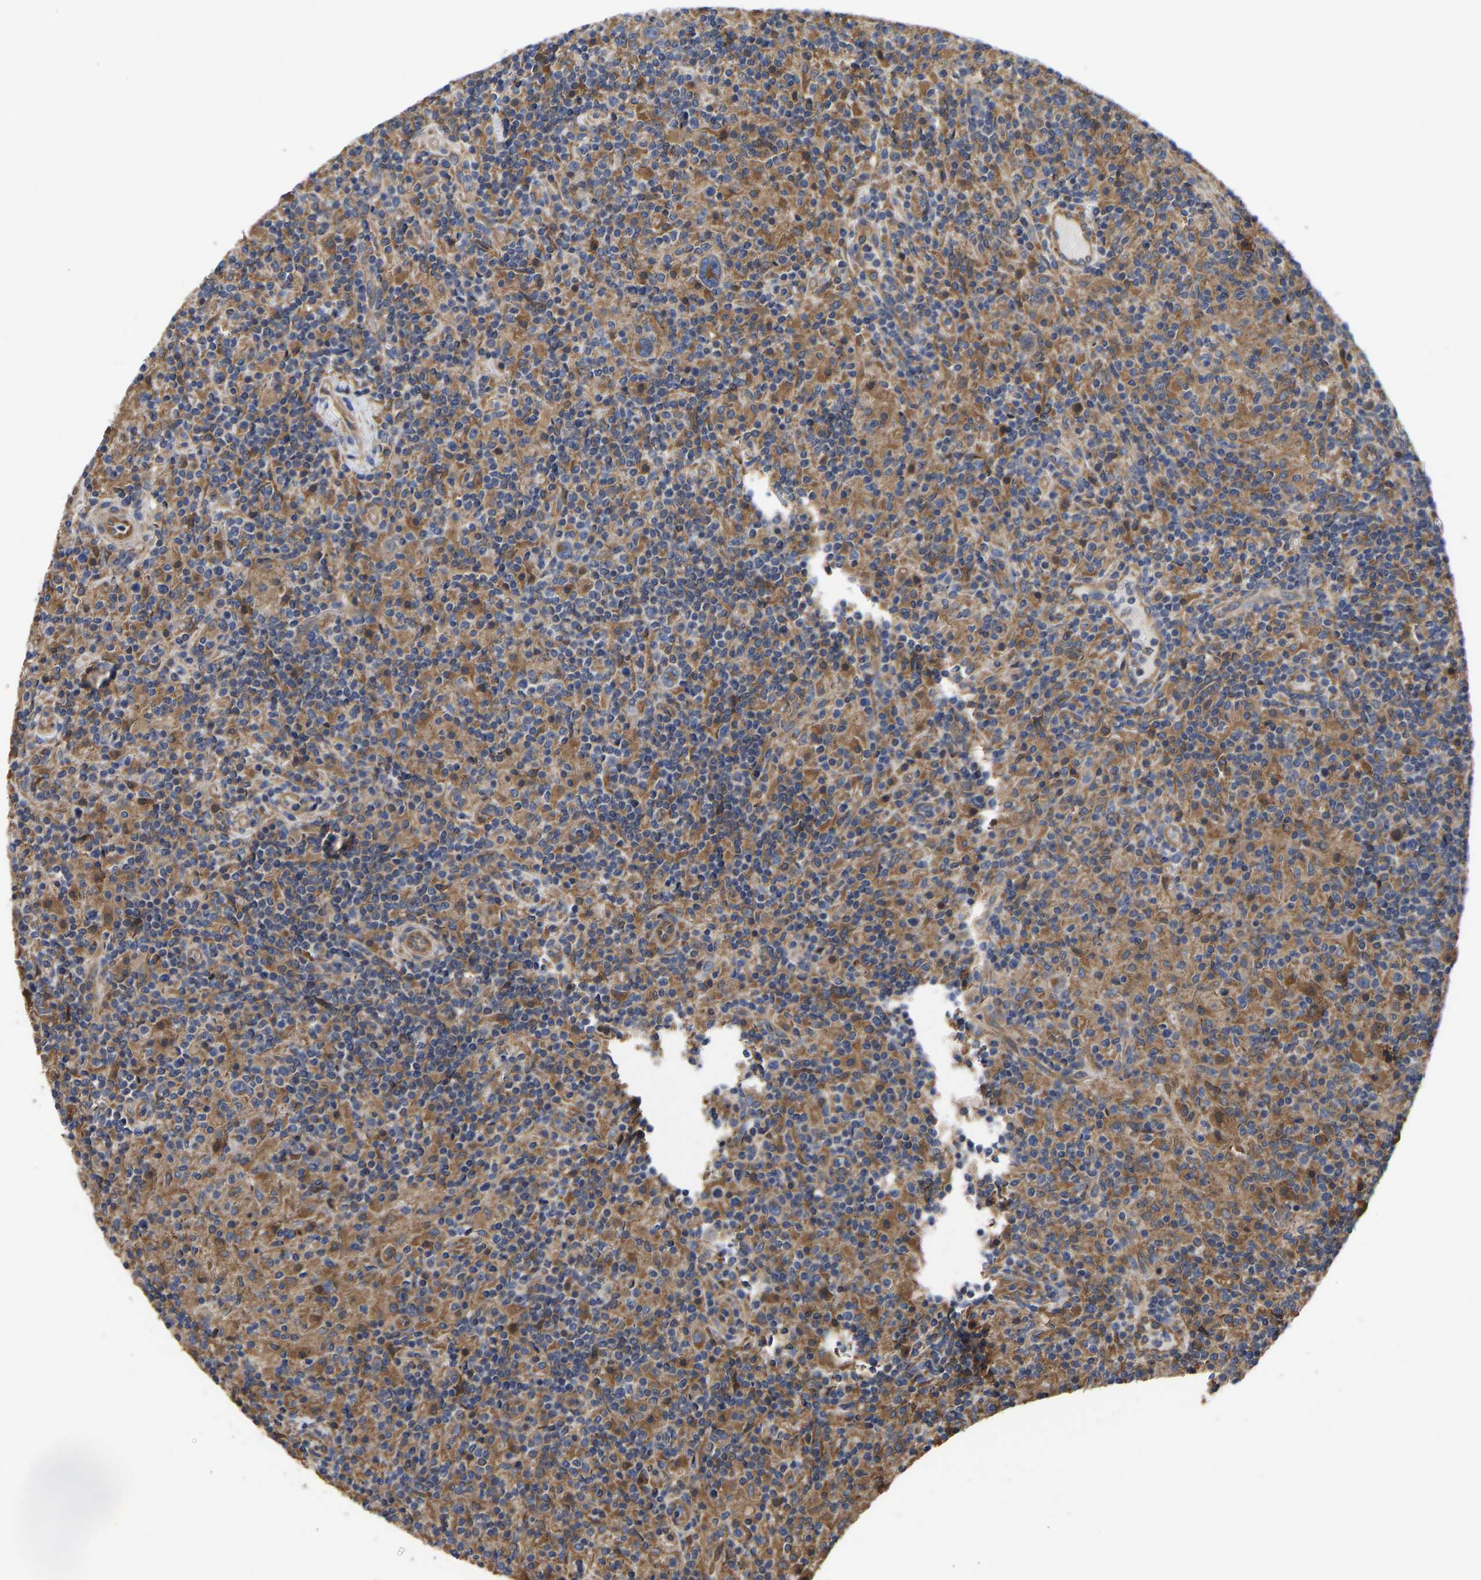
{"staining": {"intensity": "moderate", "quantity": ">75%", "location": "cytoplasmic/membranous"}, "tissue": "lymphoma", "cell_type": "Tumor cells", "image_type": "cancer", "snomed": [{"axis": "morphology", "description": "Hodgkin's disease, NOS"}, {"axis": "topography", "description": "Lymph node"}], "caption": "Tumor cells reveal moderate cytoplasmic/membranous expression in about >75% of cells in lymphoma.", "gene": "FLNB", "patient": {"sex": "male", "age": 70}}